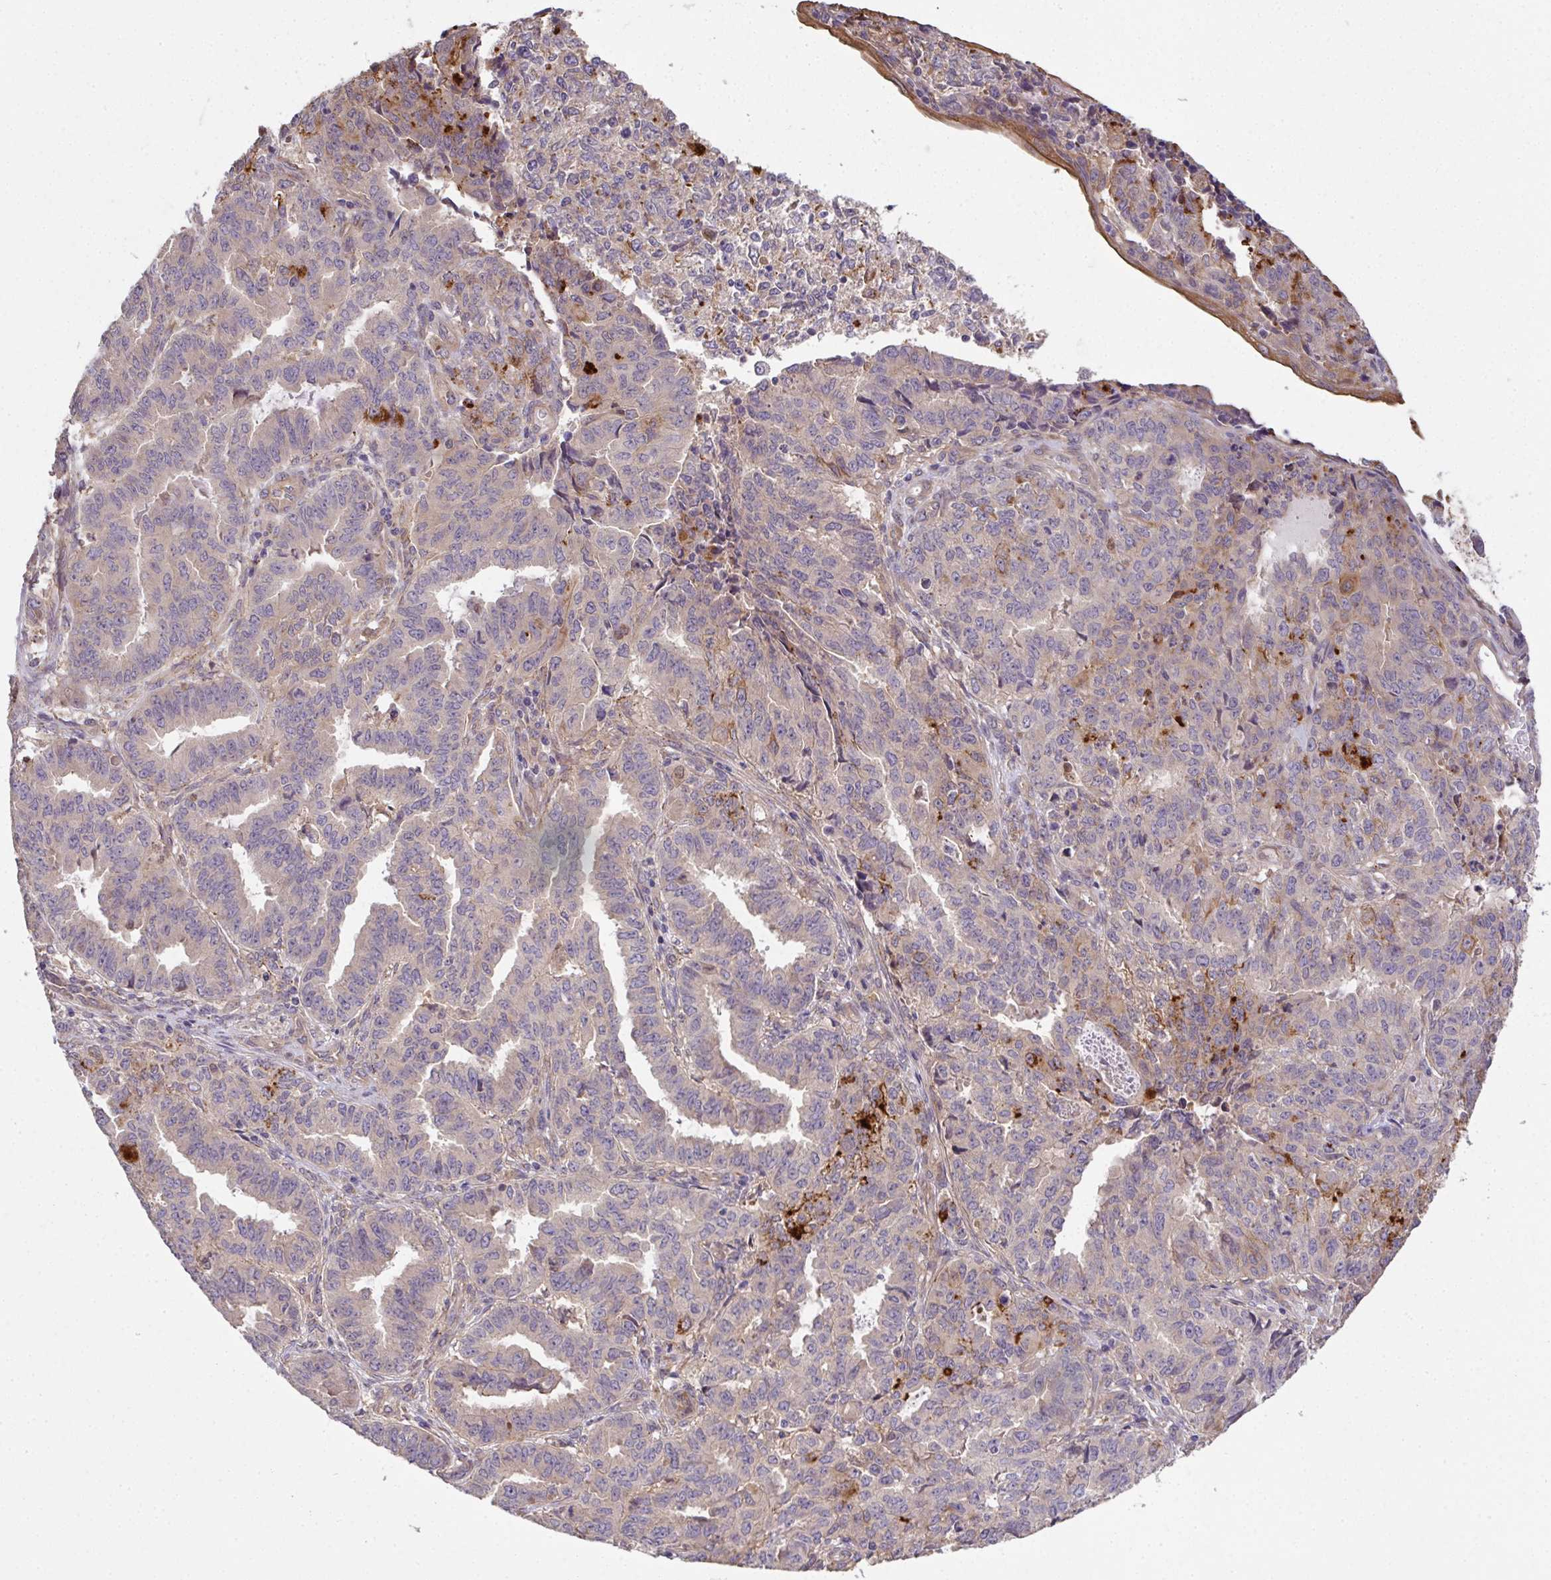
{"staining": {"intensity": "strong", "quantity": "25%-75%", "location": "cytoplasmic/membranous"}, "tissue": "endometrial cancer", "cell_type": "Tumor cells", "image_type": "cancer", "snomed": [{"axis": "morphology", "description": "Adenocarcinoma, NOS"}, {"axis": "topography", "description": "Endometrium"}], "caption": "Protein analysis of adenocarcinoma (endometrial) tissue displays strong cytoplasmic/membranous positivity in approximately 25%-75% of tumor cells. The protein is stained brown, and the nuclei are stained in blue (DAB (3,3'-diaminobenzidine) IHC with brightfield microscopy, high magnification).", "gene": "EEF1AKMT1", "patient": {"sex": "female", "age": 50}}